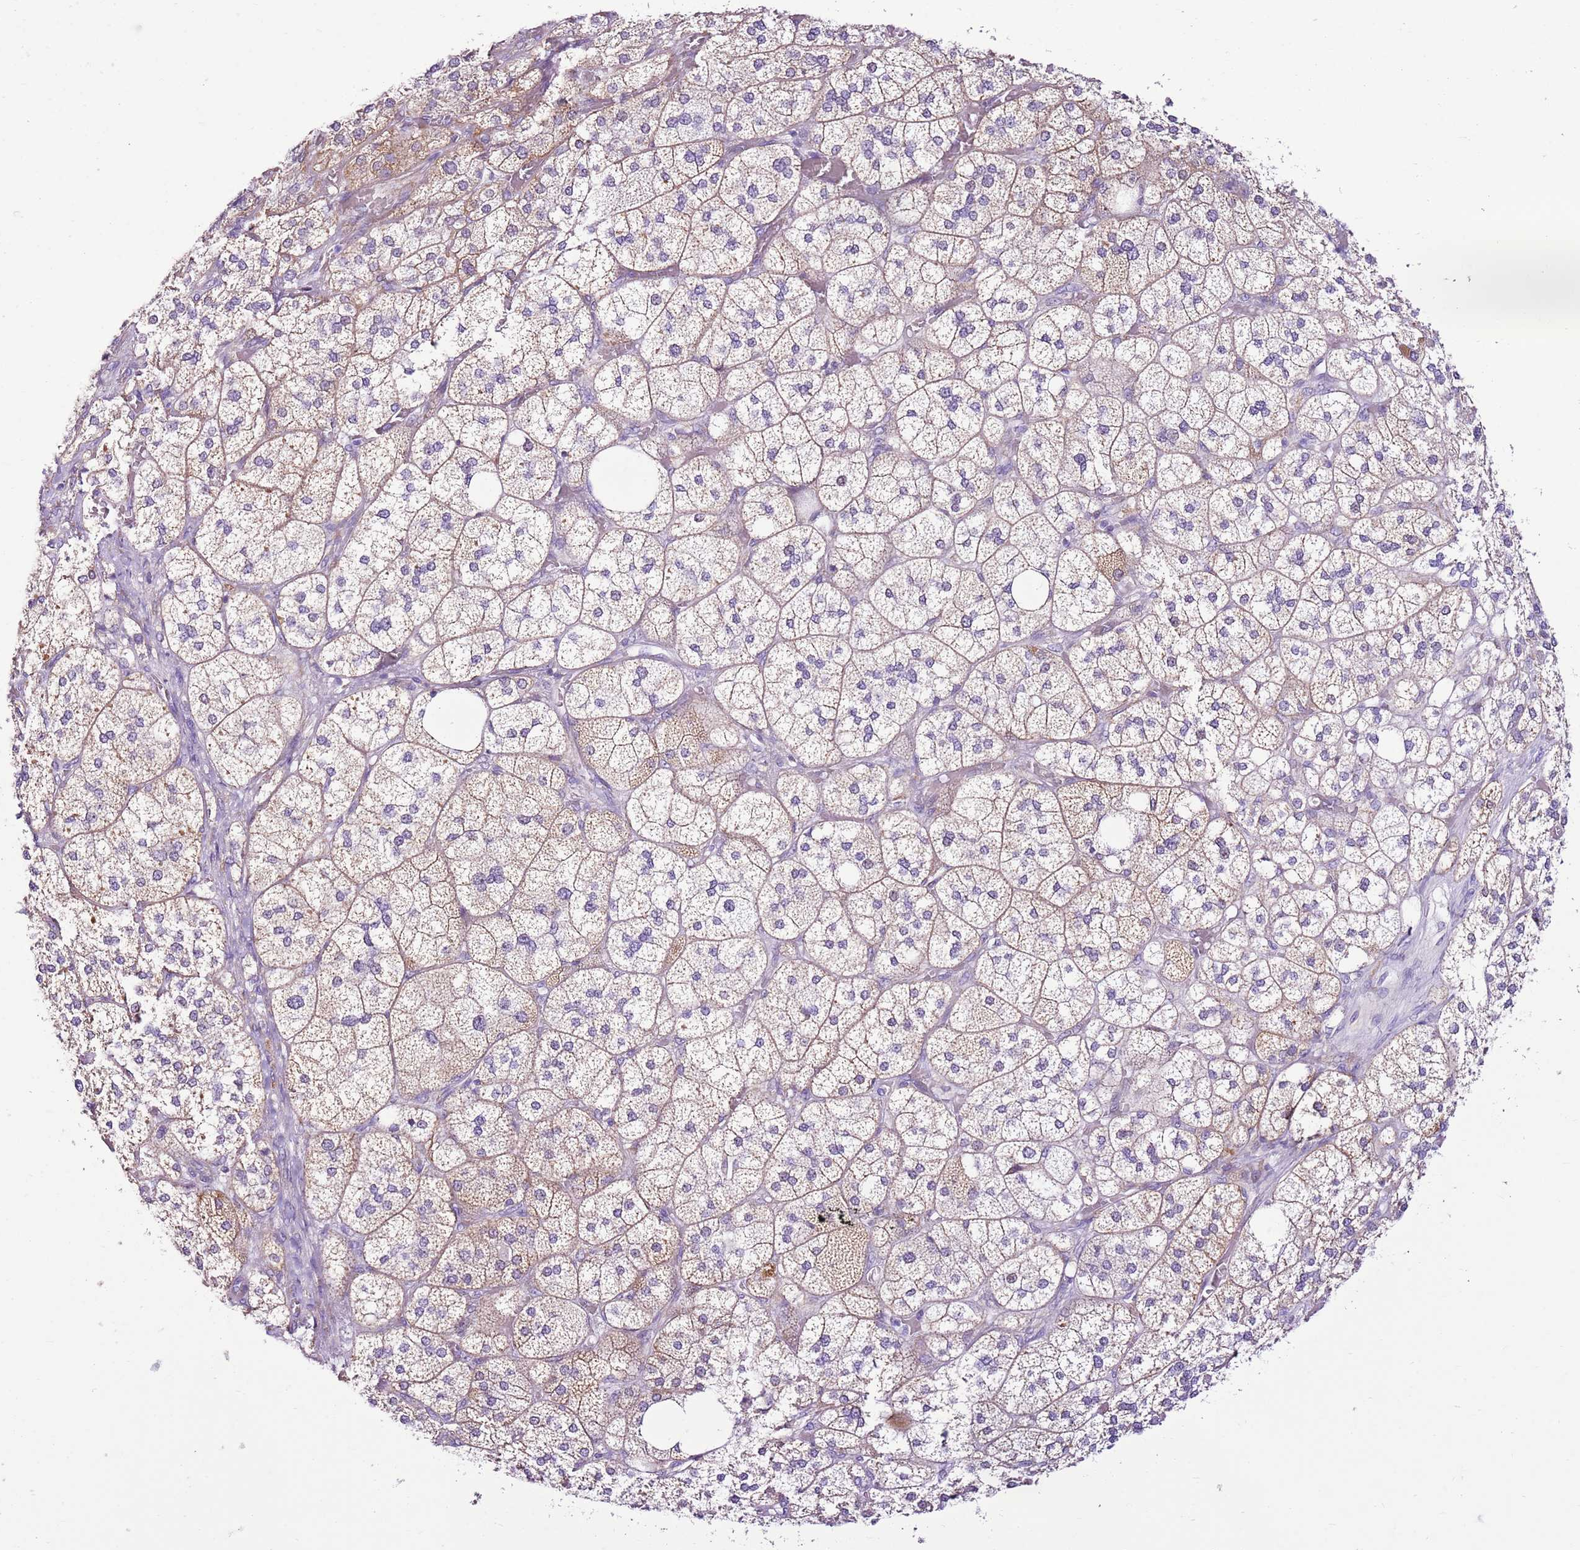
{"staining": {"intensity": "moderate", "quantity": "25%-75%", "location": "cytoplasmic/membranous"}, "tissue": "adrenal gland", "cell_type": "Glandular cells", "image_type": "normal", "snomed": [{"axis": "morphology", "description": "Normal tissue, NOS"}, {"axis": "topography", "description": "Adrenal gland"}], "caption": "Immunohistochemical staining of unremarkable adrenal gland reveals medium levels of moderate cytoplasmic/membranous staining in approximately 25%-75% of glandular cells. The staining was performed using DAB to visualize the protein expression in brown, while the nuclei were stained in blue with hematoxylin (Magnification: 20x).", "gene": "MRPL36", "patient": {"sex": "male", "age": 61}}